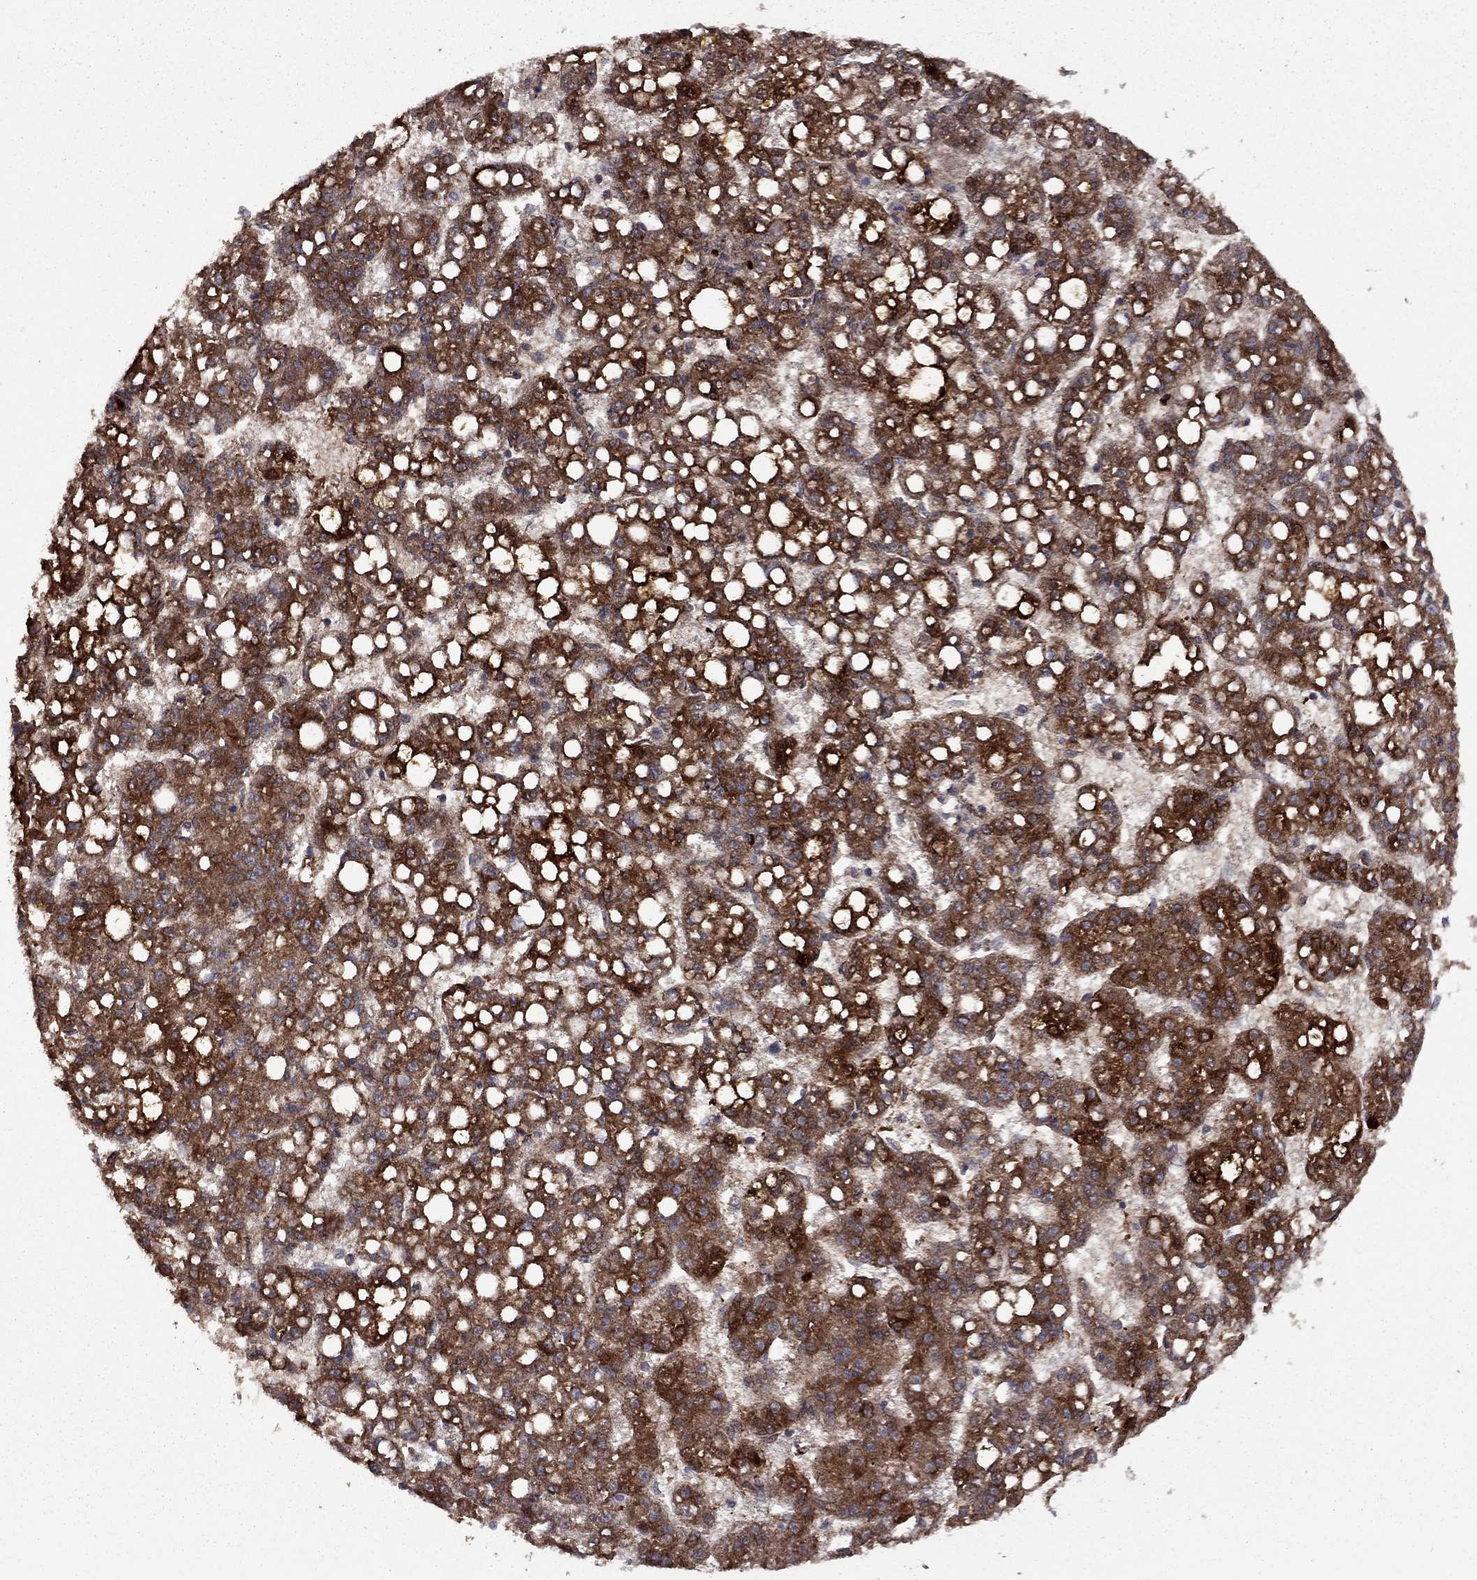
{"staining": {"intensity": "strong", "quantity": ">75%", "location": "cytoplasmic/membranous"}, "tissue": "liver cancer", "cell_type": "Tumor cells", "image_type": "cancer", "snomed": [{"axis": "morphology", "description": "Carcinoma, Hepatocellular, NOS"}, {"axis": "topography", "description": "Liver"}], "caption": "Immunohistochemical staining of human liver hepatocellular carcinoma shows strong cytoplasmic/membranous protein expression in about >75% of tumor cells.", "gene": "COL18A1", "patient": {"sex": "female", "age": 65}}